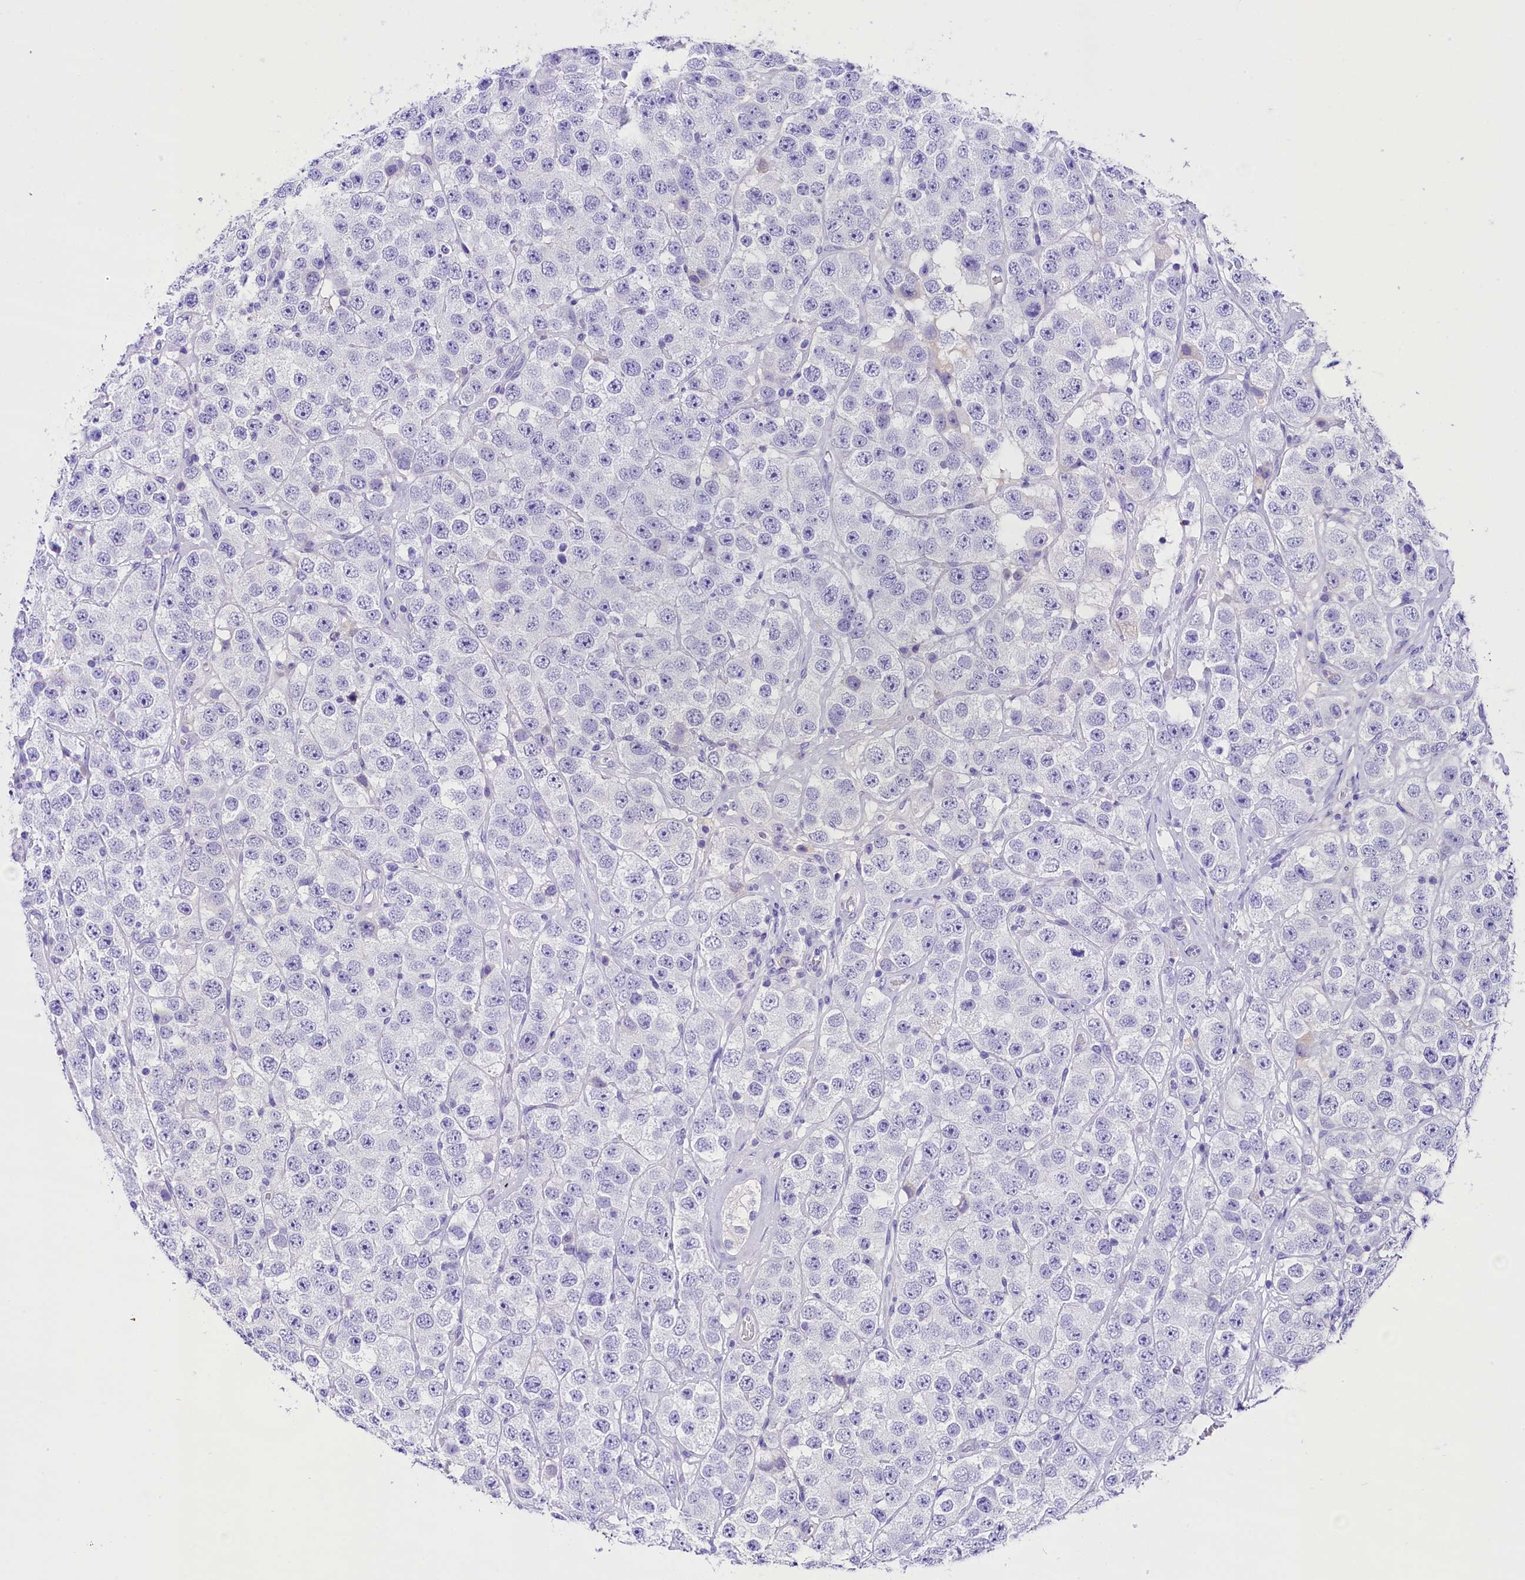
{"staining": {"intensity": "negative", "quantity": "none", "location": "none"}, "tissue": "testis cancer", "cell_type": "Tumor cells", "image_type": "cancer", "snomed": [{"axis": "morphology", "description": "Seminoma, NOS"}, {"axis": "topography", "description": "Testis"}], "caption": "Testis cancer (seminoma) stained for a protein using immunohistochemistry (IHC) reveals no positivity tumor cells.", "gene": "SKIDA1", "patient": {"sex": "male", "age": 28}}